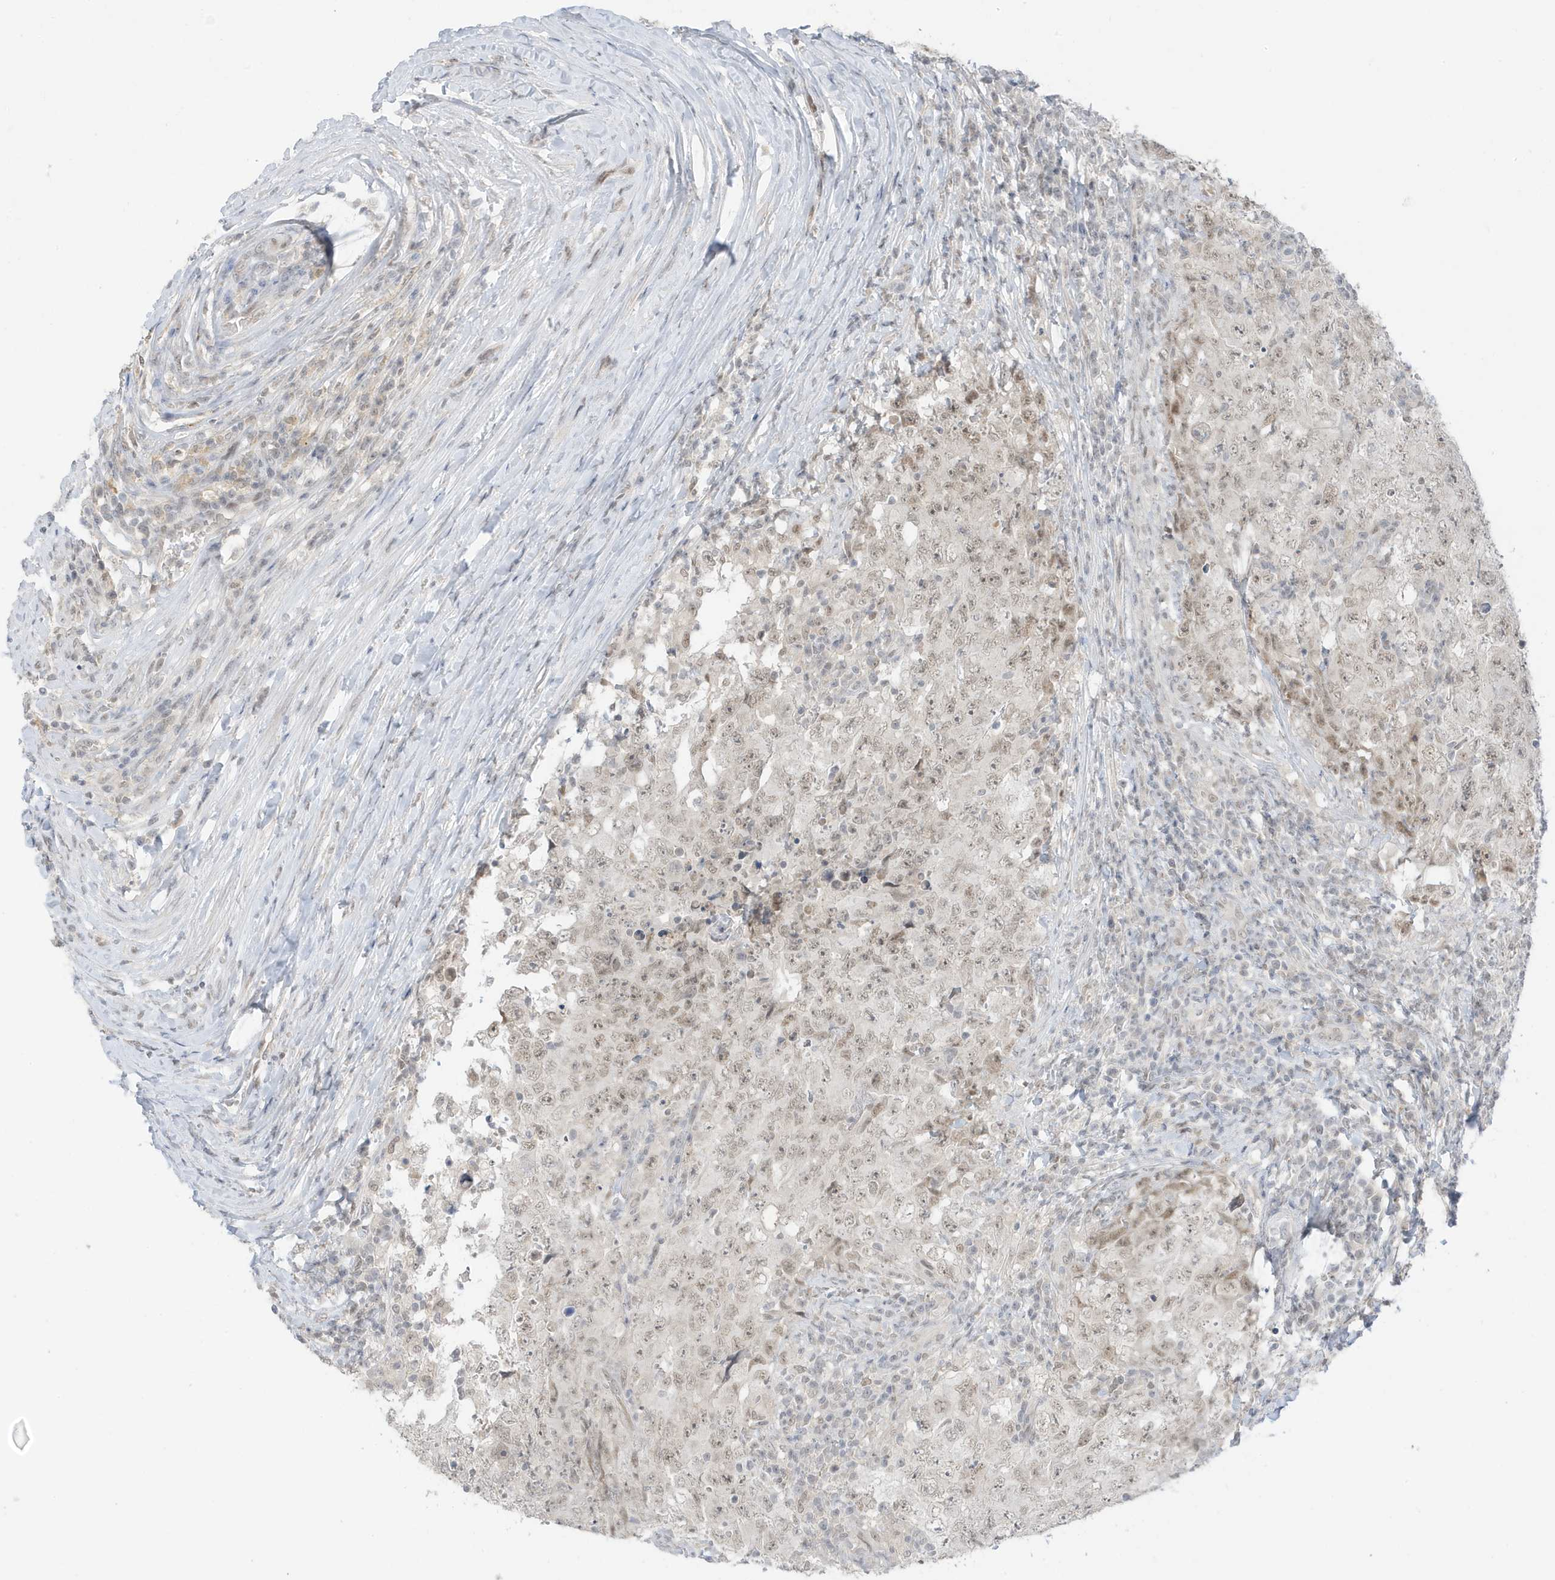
{"staining": {"intensity": "weak", "quantity": "25%-75%", "location": "nuclear"}, "tissue": "testis cancer", "cell_type": "Tumor cells", "image_type": "cancer", "snomed": [{"axis": "morphology", "description": "Carcinoma, Embryonal, NOS"}, {"axis": "topography", "description": "Testis"}], "caption": "Human testis embryonal carcinoma stained with a brown dye reveals weak nuclear positive staining in about 25%-75% of tumor cells.", "gene": "MSL3", "patient": {"sex": "male", "age": 26}}